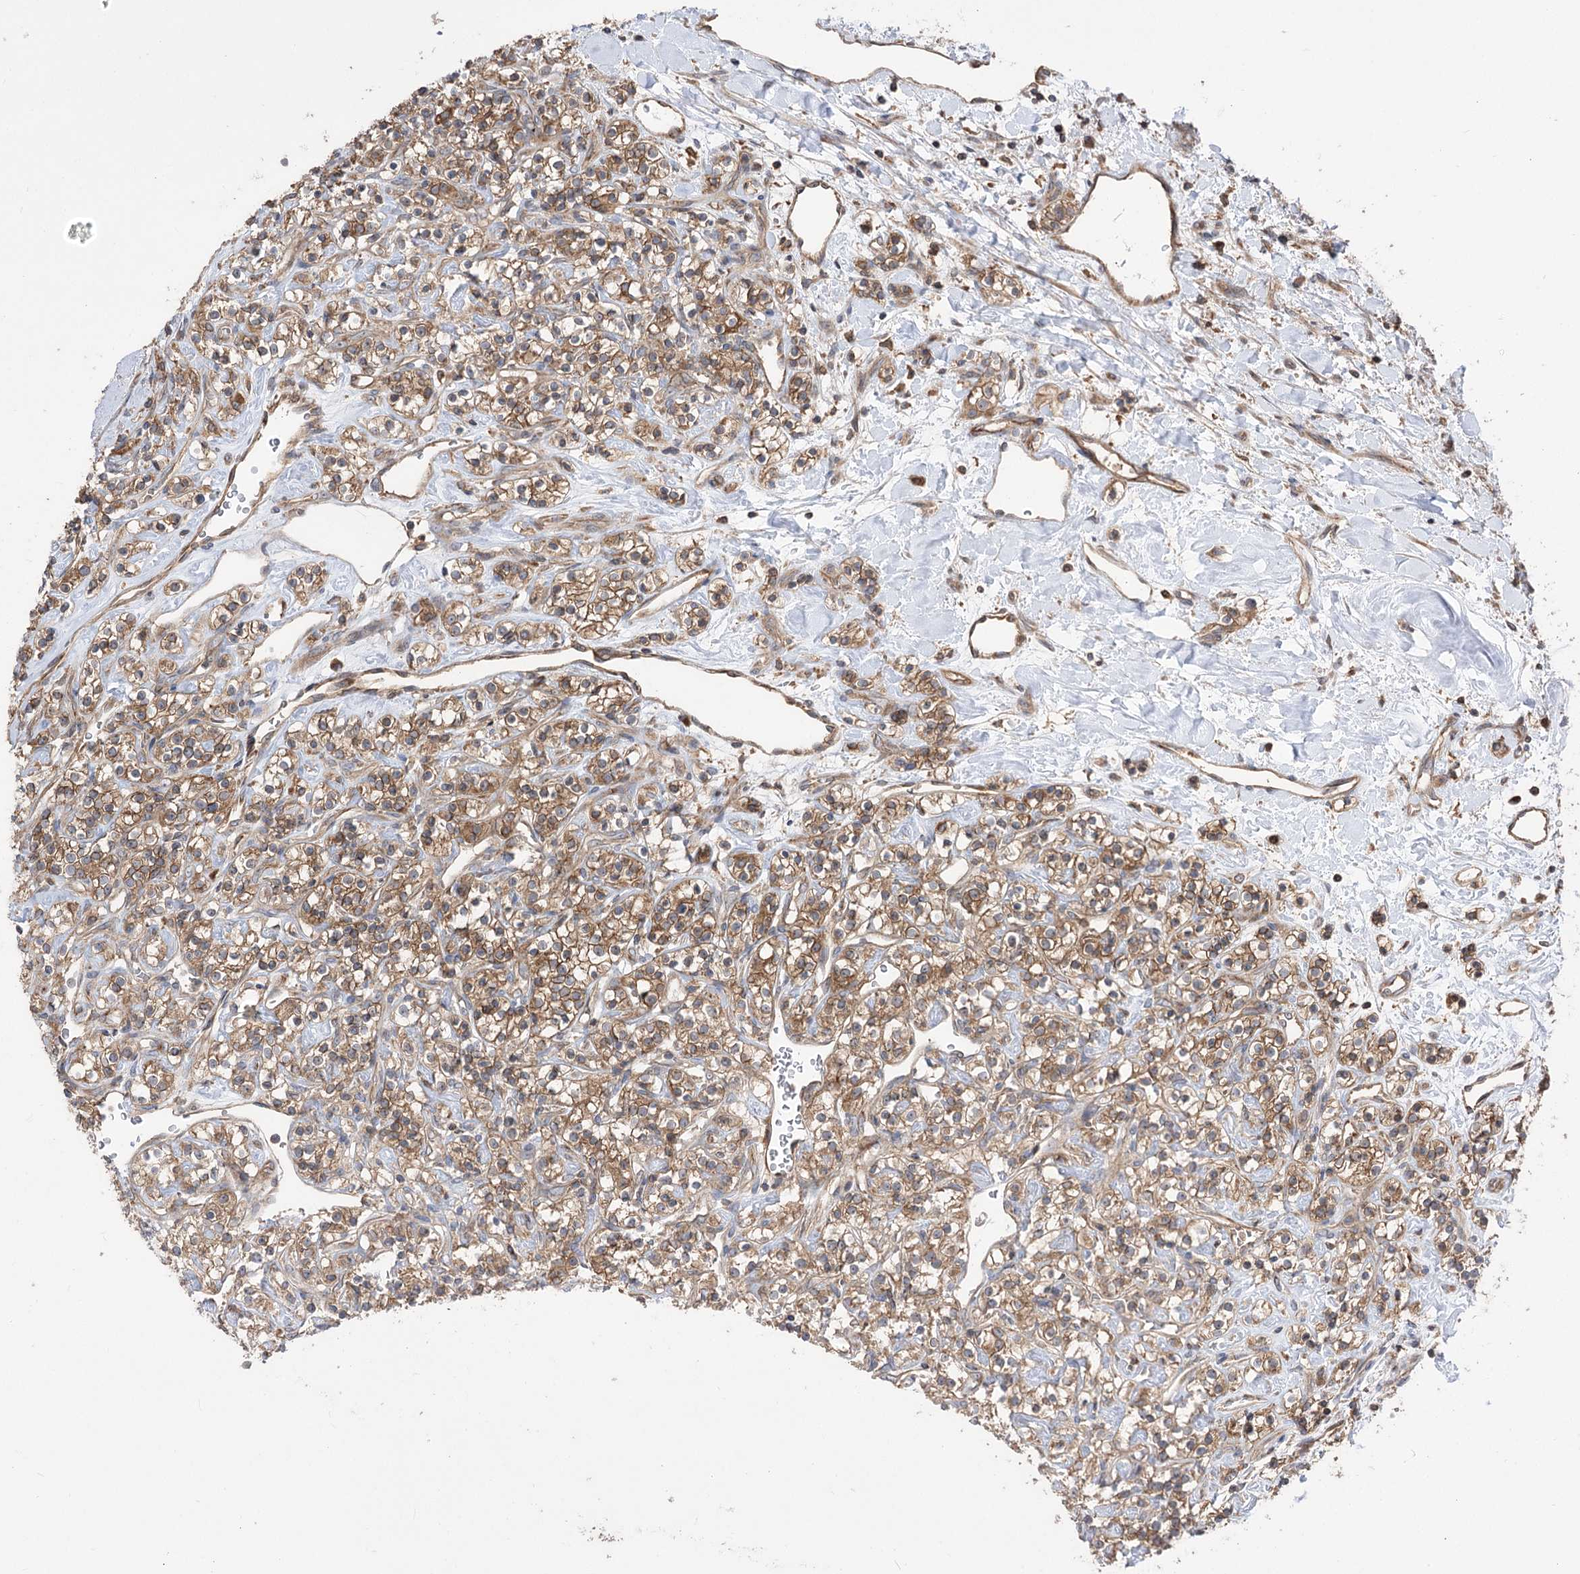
{"staining": {"intensity": "moderate", "quantity": ">75%", "location": "cytoplasmic/membranous"}, "tissue": "renal cancer", "cell_type": "Tumor cells", "image_type": "cancer", "snomed": [{"axis": "morphology", "description": "Adenocarcinoma, NOS"}, {"axis": "topography", "description": "Kidney"}], "caption": "Adenocarcinoma (renal) was stained to show a protein in brown. There is medium levels of moderate cytoplasmic/membranous positivity in about >75% of tumor cells. The staining was performed using DAB, with brown indicating positive protein expression. Nuclei are stained blue with hematoxylin.", "gene": "XYLB", "patient": {"sex": "male", "age": 77}}